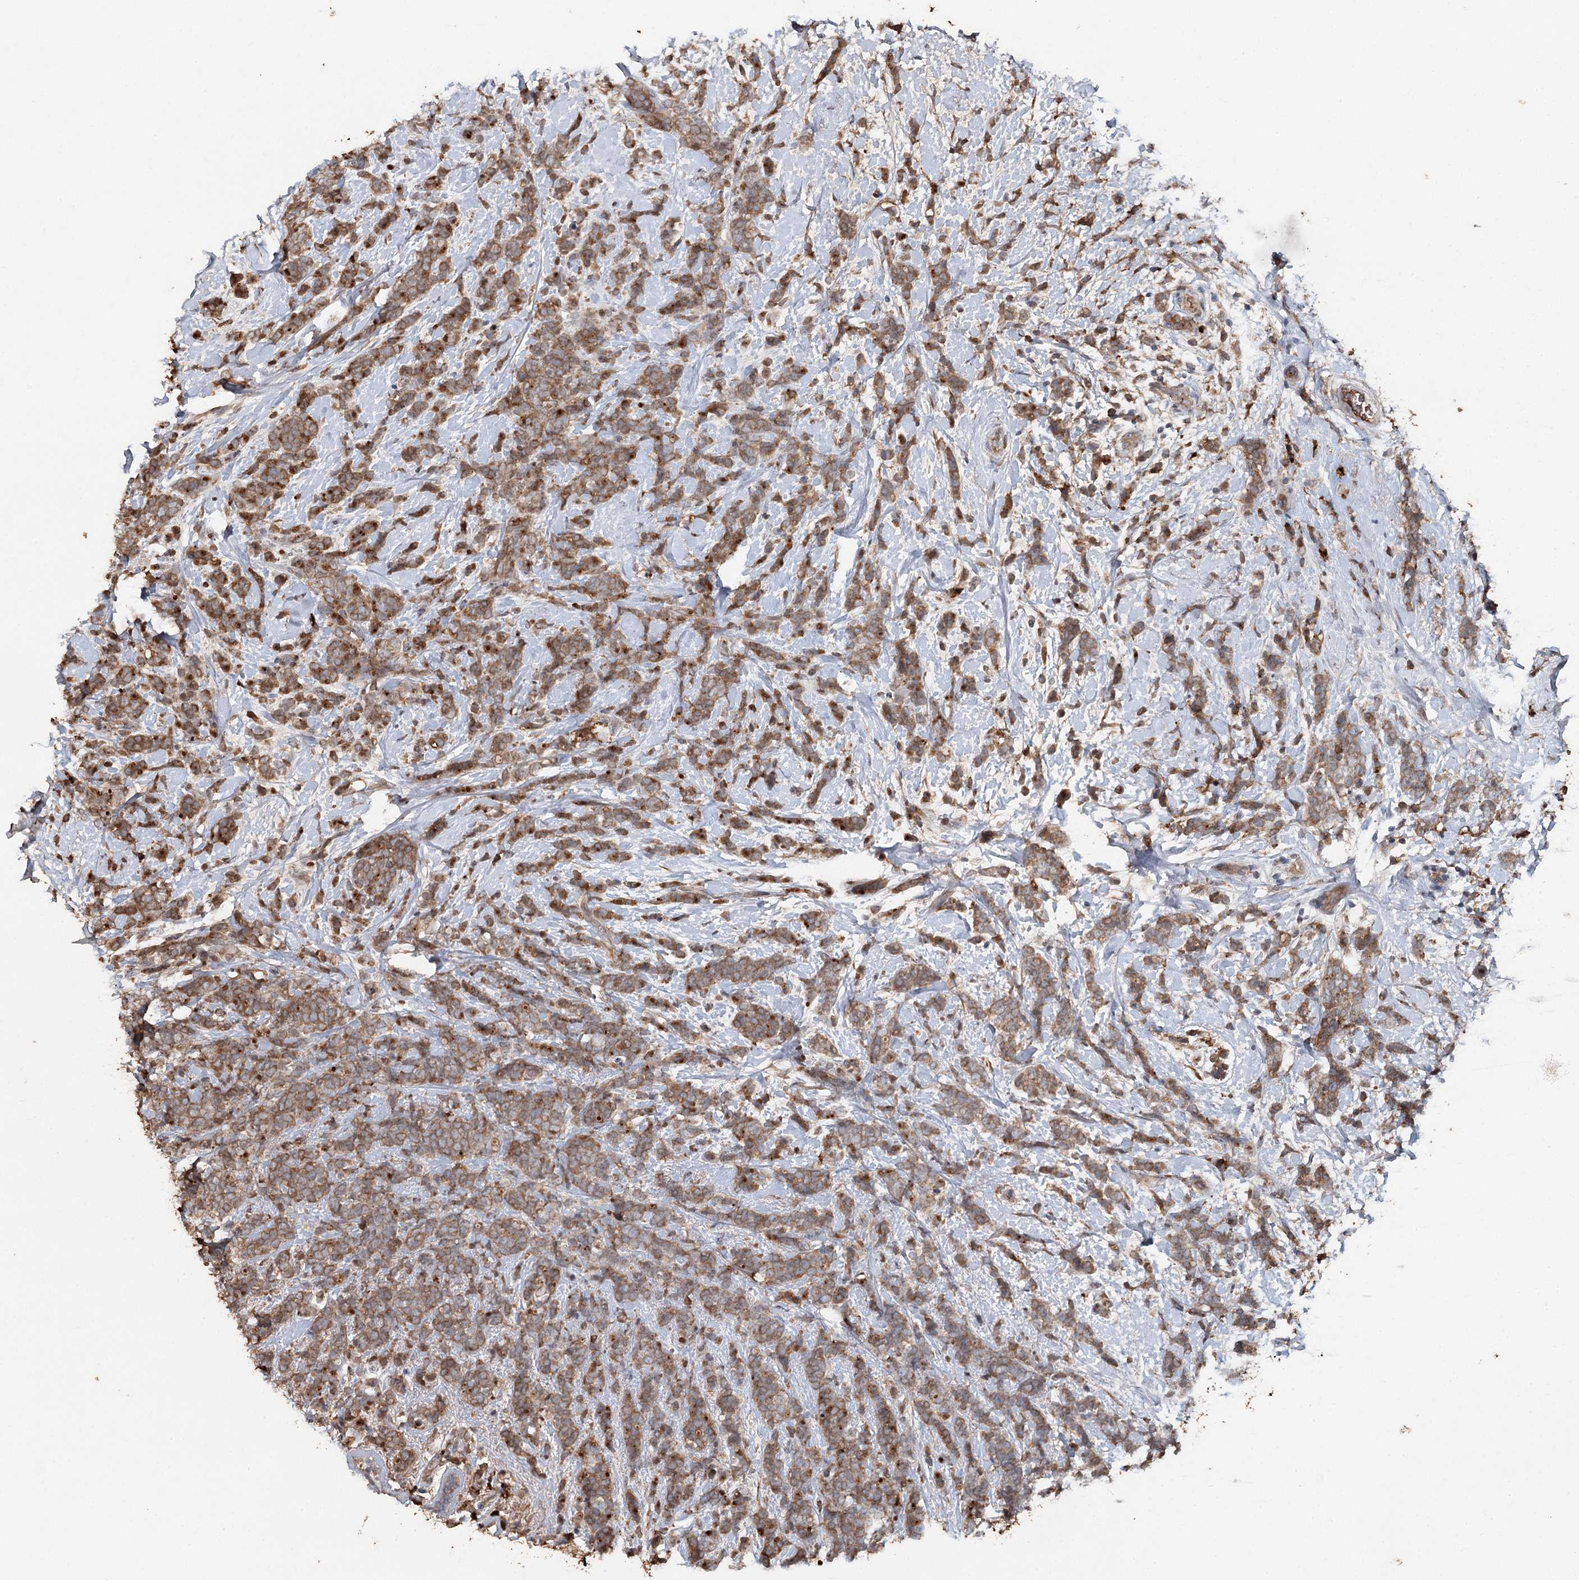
{"staining": {"intensity": "moderate", "quantity": ">75%", "location": "cytoplasmic/membranous"}, "tissue": "breast cancer", "cell_type": "Tumor cells", "image_type": "cancer", "snomed": [{"axis": "morphology", "description": "Lobular carcinoma"}, {"axis": "topography", "description": "Breast"}], "caption": "There is medium levels of moderate cytoplasmic/membranous staining in tumor cells of breast cancer, as demonstrated by immunohistochemical staining (brown color).", "gene": "SYVN1", "patient": {"sex": "female", "age": 58}}